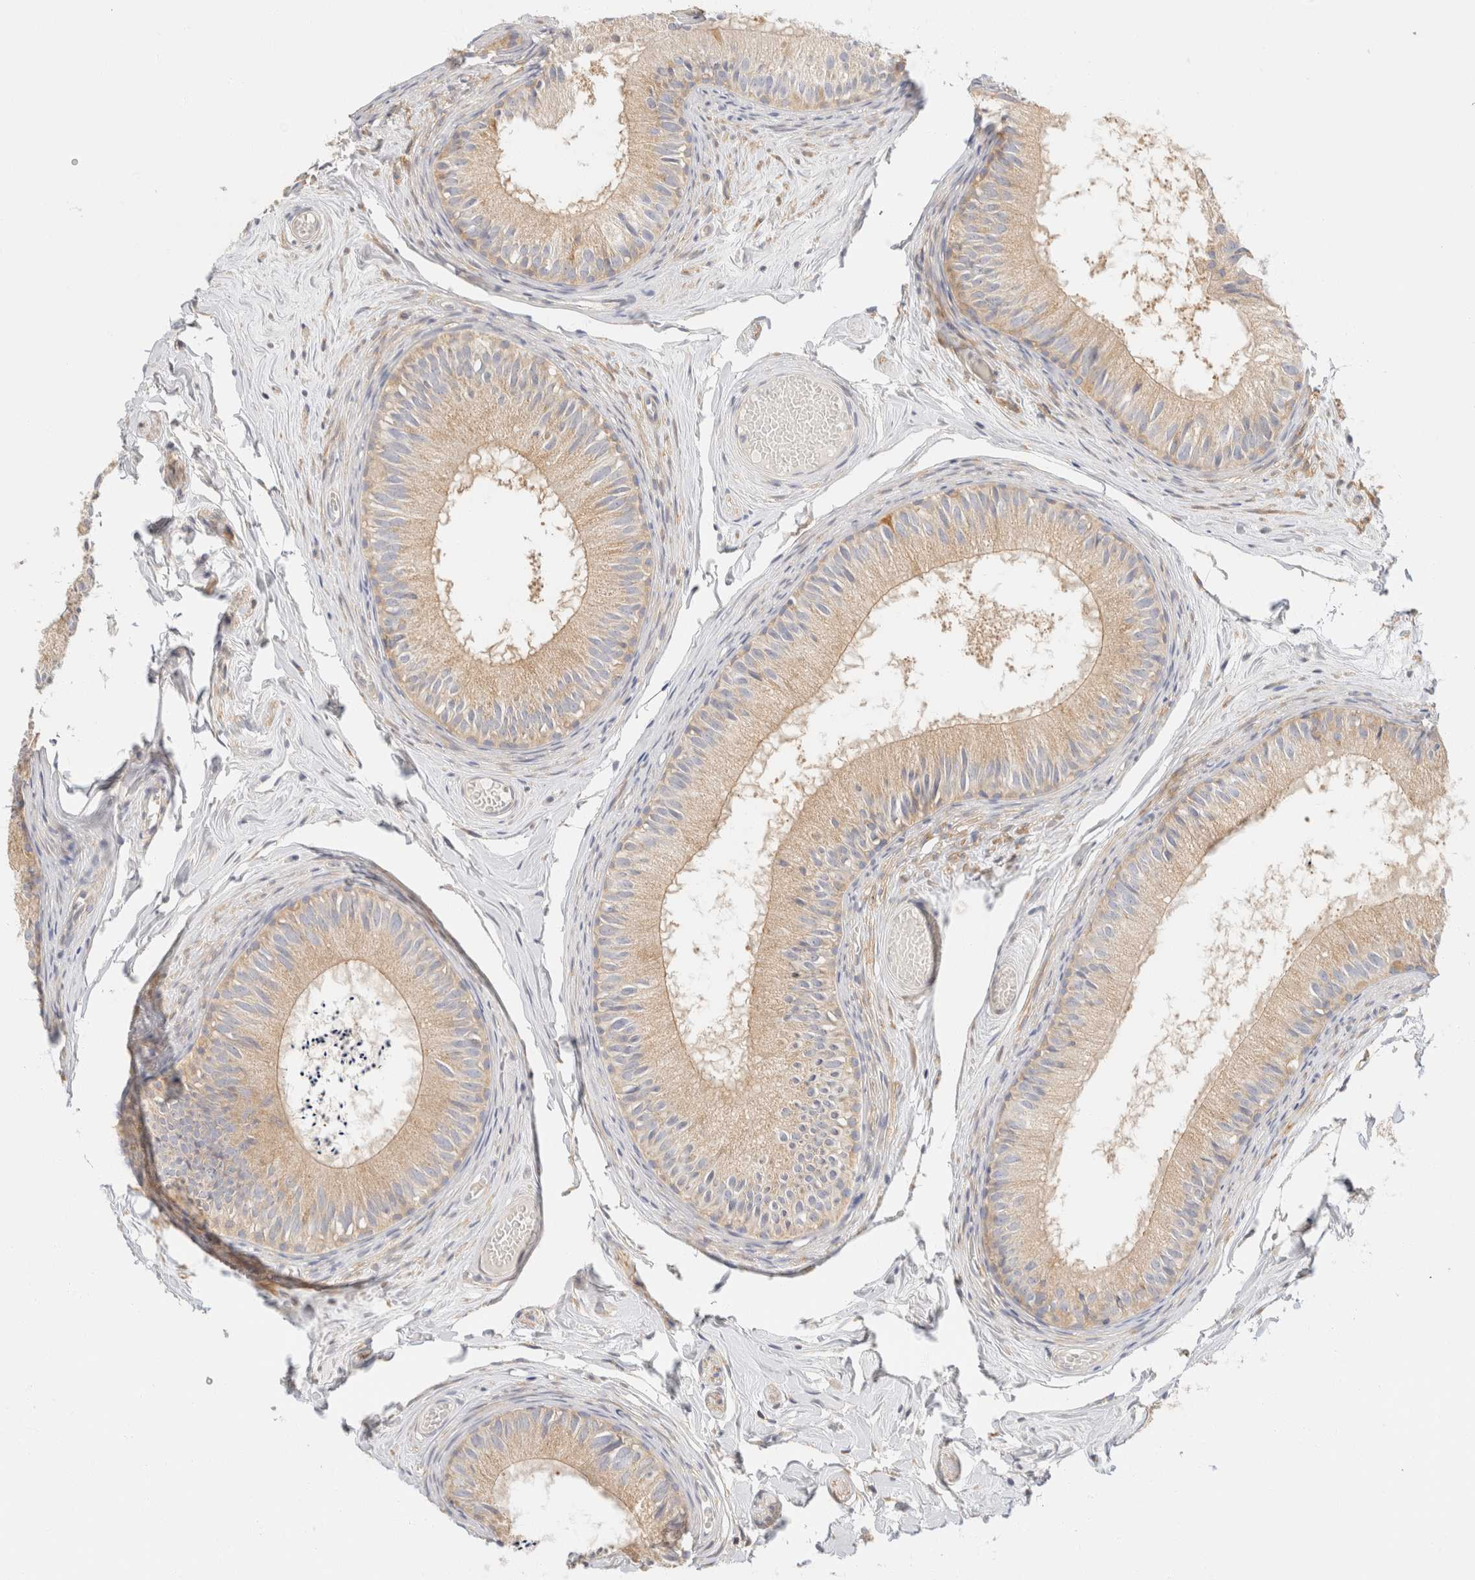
{"staining": {"intensity": "weak", "quantity": ">75%", "location": "cytoplasmic/membranous"}, "tissue": "epididymis", "cell_type": "Glandular cells", "image_type": "normal", "snomed": [{"axis": "morphology", "description": "Normal tissue, NOS"}, {"axis": "topography", "description": "Epididymis"}], "caption": "Normal epididymis demonstrates weak cytoplasmic/membranous positivity in approximately >75% of glandular cells, visualized by immunohistochemistry. (DAB IHC with brightfield microscopy, high magnification).", "gene": "SH3GLB2", "patient": {"sex": "male", "age": 46}}